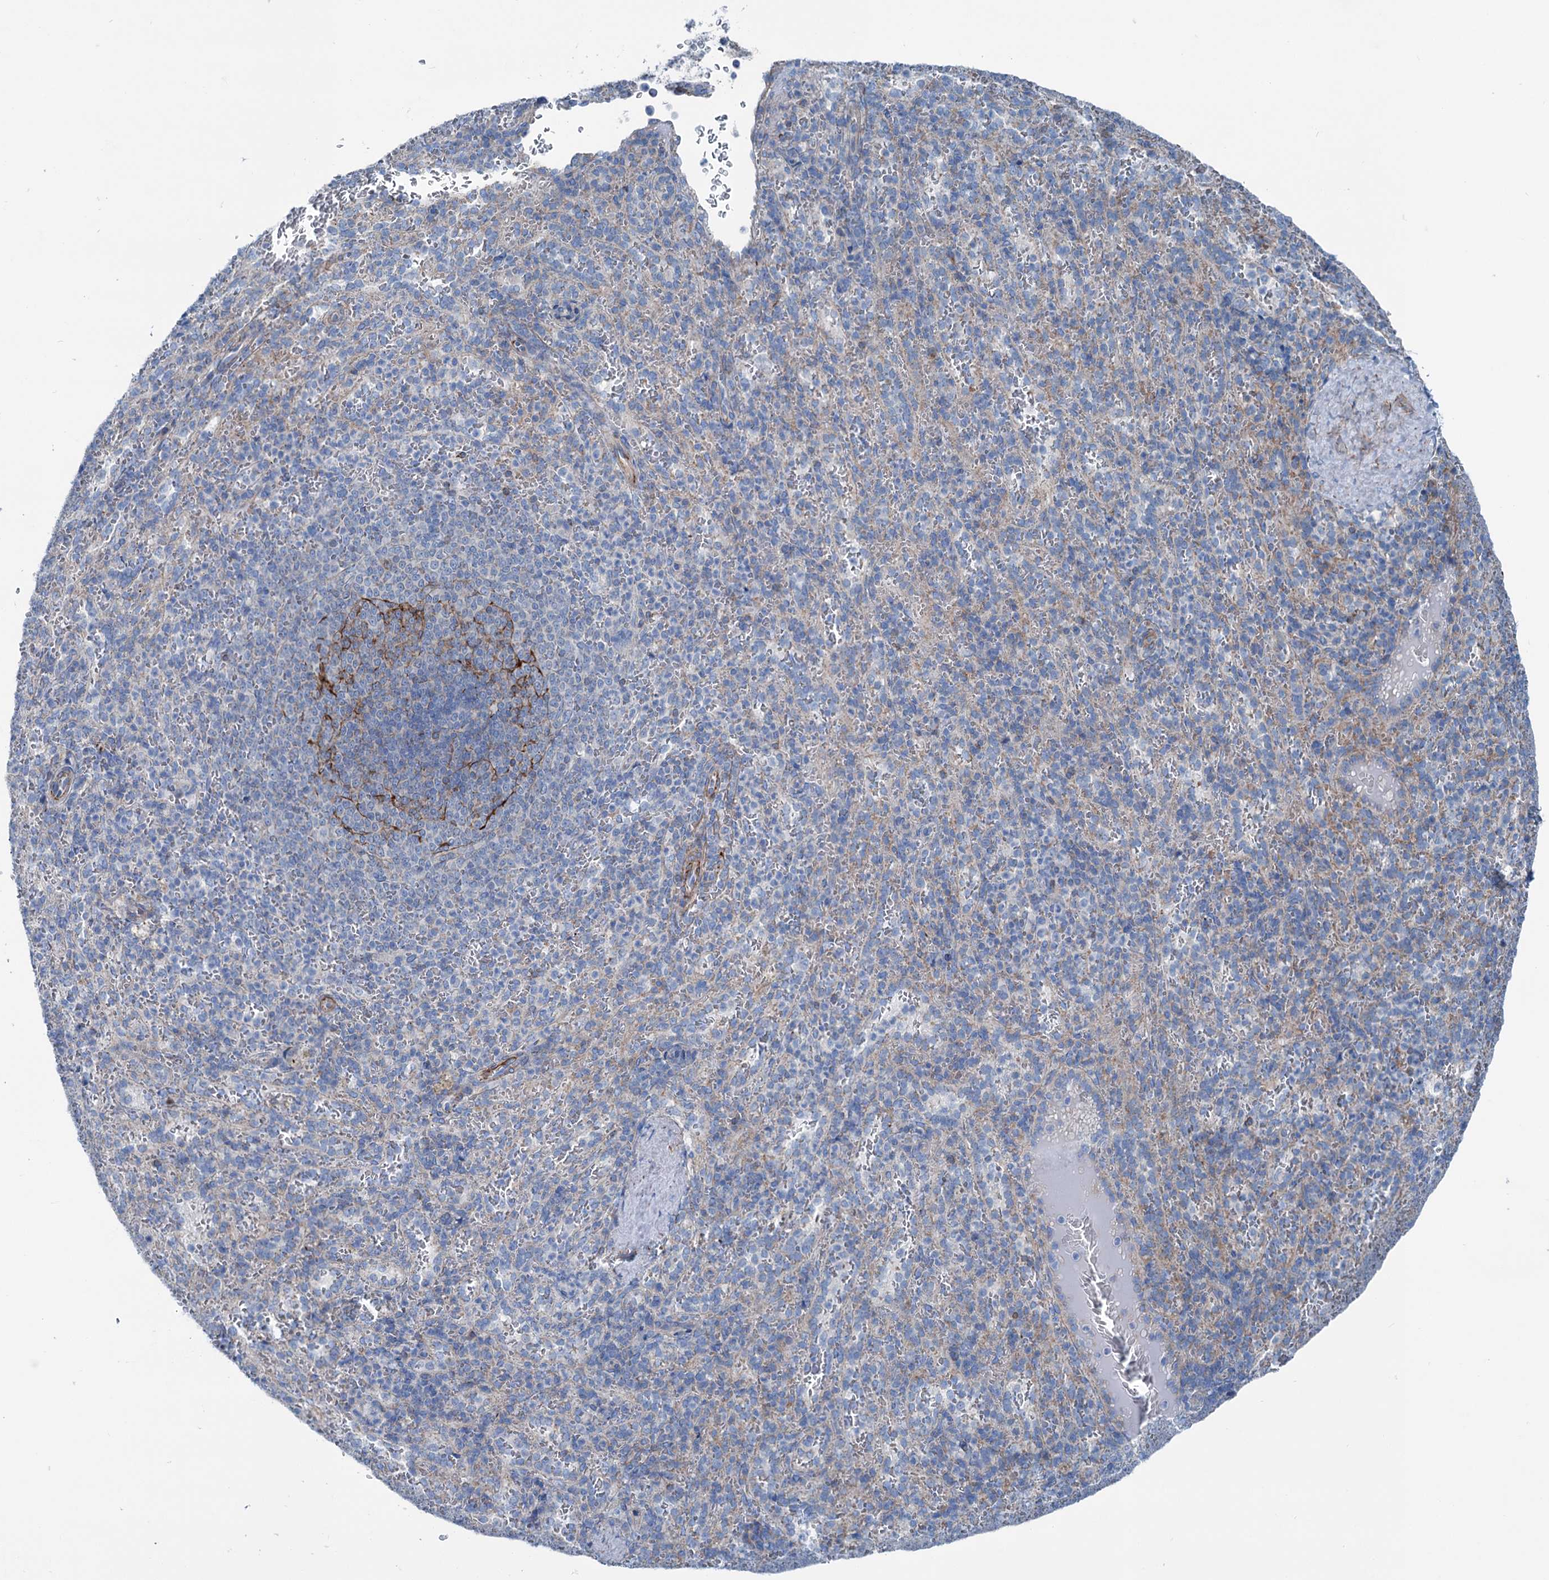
{"staining": {"intensity": "negative", "quantity": "none", "location": "none"}, "tissue": "spleen", "cell_type": "Cells in red pulp", "image_type": "normal", "snomed": [{"axis": "morphology", "description": "Normal tissue, NOS"}, {"axis": "topography", "description": "Spleen"}], "caption": "Immunohistochemical staining of benign spleen reveals no significant expression in cells in red pulp. (DAB (3,3'-diaminobenzidine) IHC visualized using brightfield microscopy, high magnification).", "gene": "CALCOCO1", "patient": {"sex": "female", "age": 21}}